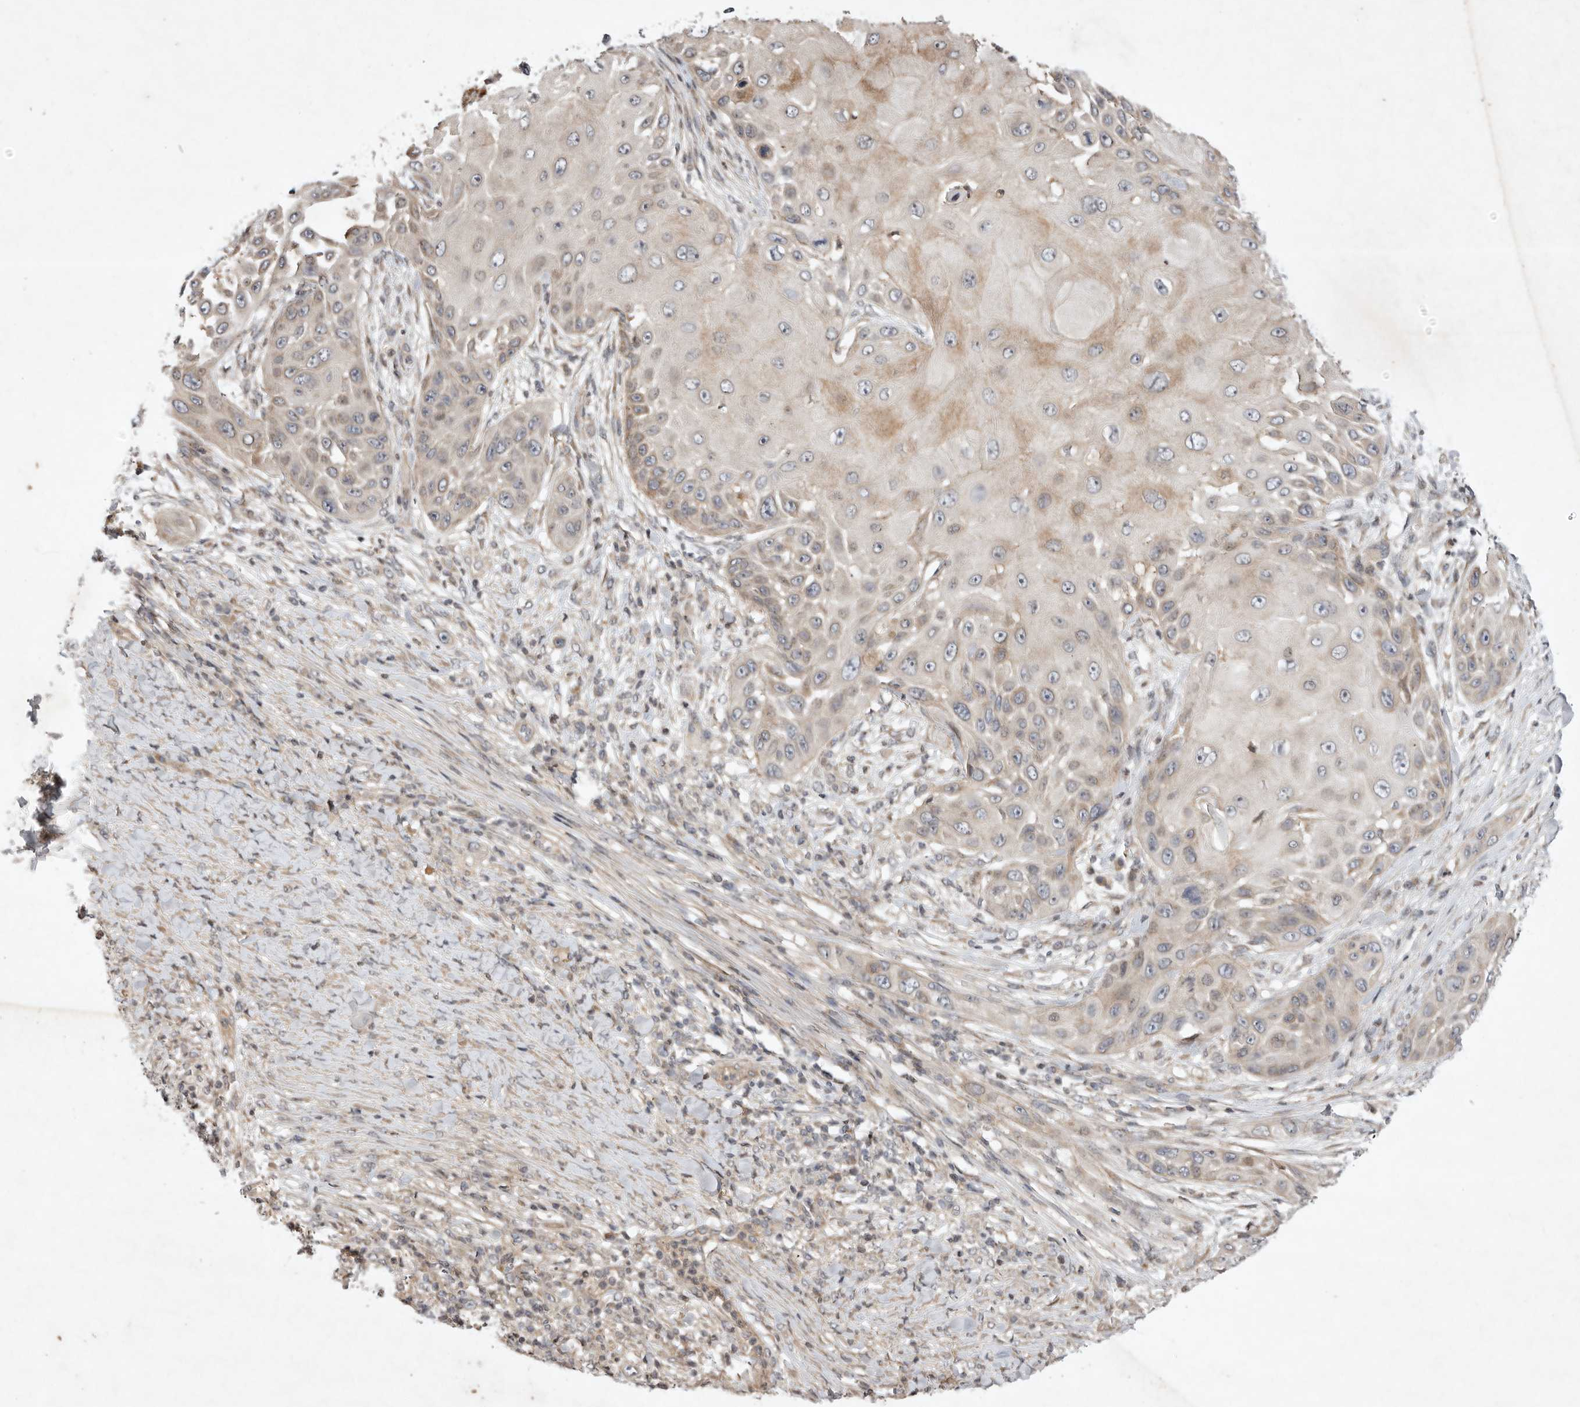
{"staining": {"intensity": "moderate", "quantity": "25%-75%", "location": "cytoplasmic/membranous"}, "tissue": "skin cancer", "cell_type": "Tumor cells", "image_type": "cancer", "snomed": [{"axis": "morphology", "description": "Squamous cell carcinoma, NOS"}, {"axis": "topography", "description": "Skin"}], "caption": "Tumor cells display moderate cytoplasmic/membranous staining in approximately 25%-75% of cells in skin cancer (squamous cell carcinoma).", "gene": "EIF2AK1", "patient": {"sex": "female", "age": 44}}